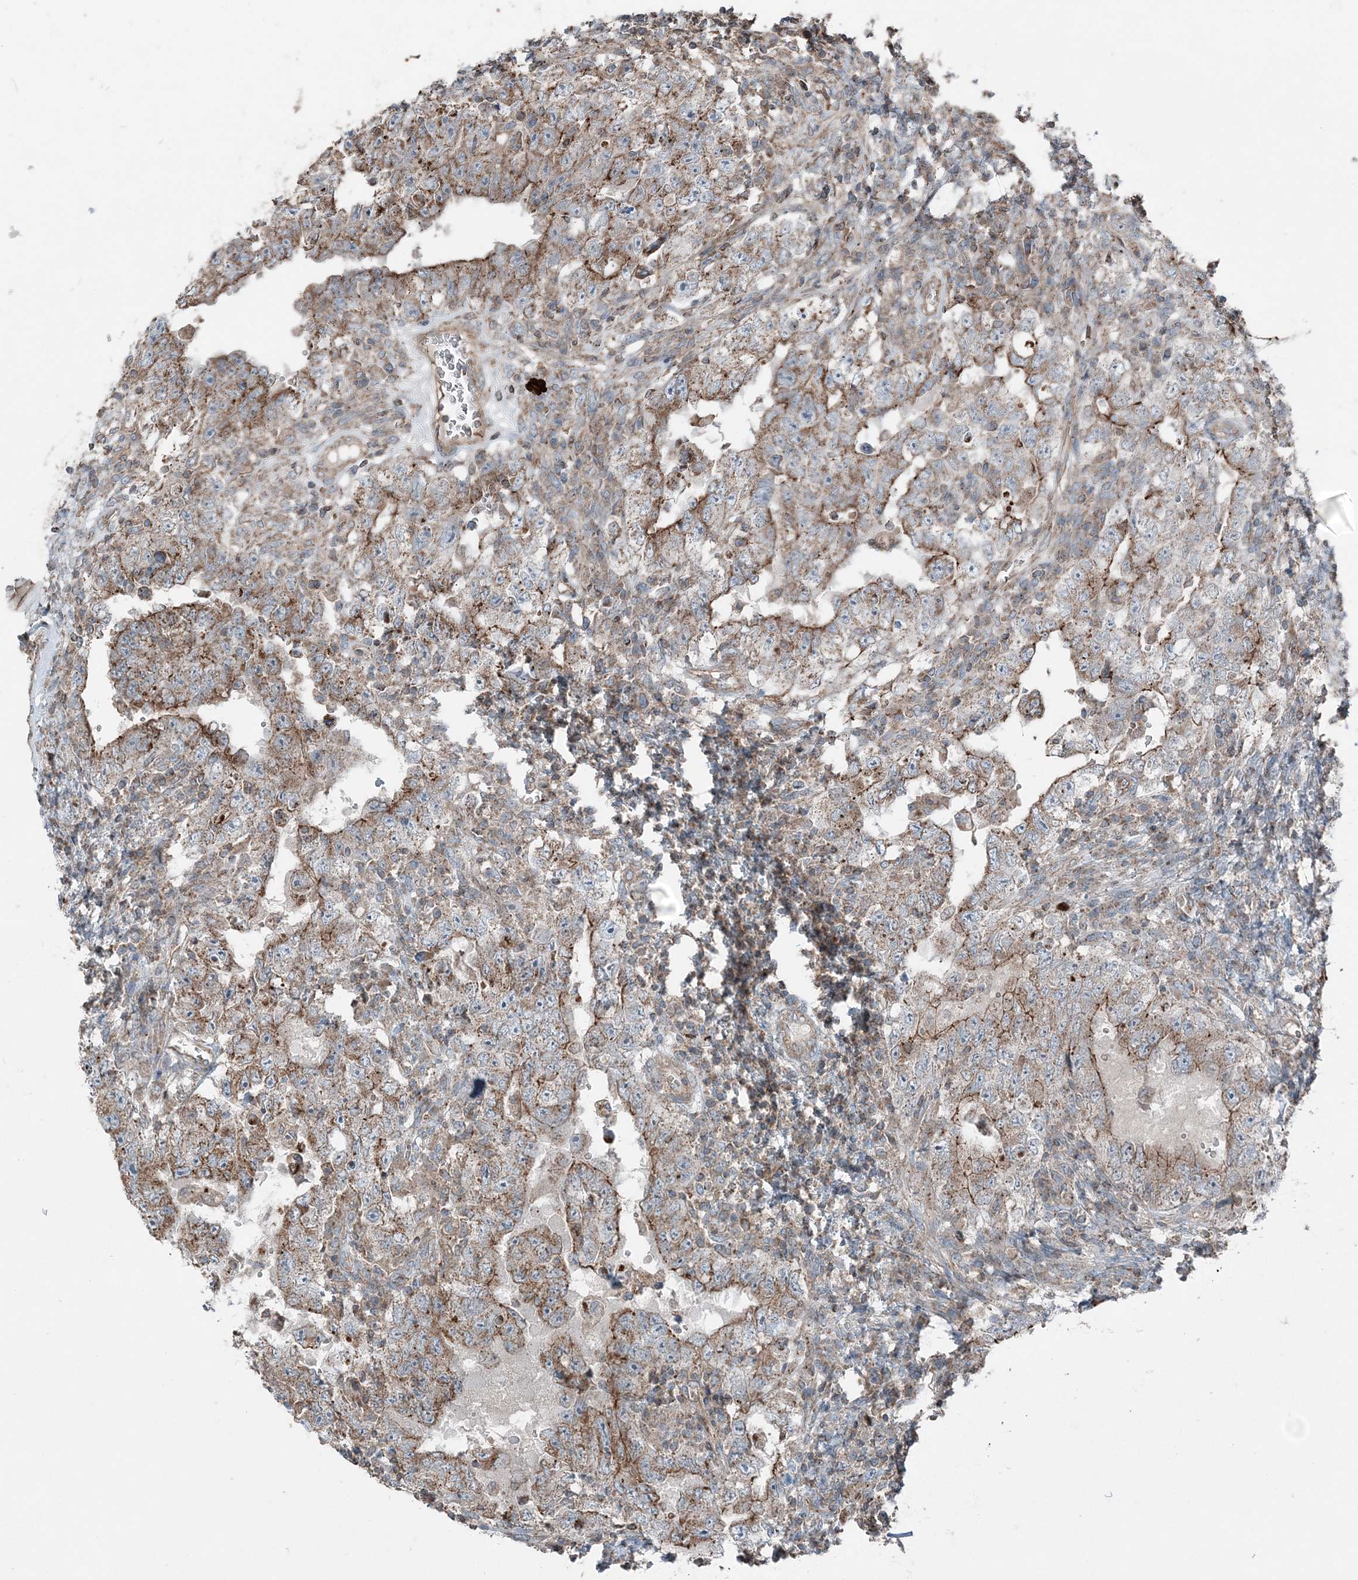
{"staining": {"intensity": "moderate", "quantity": ">75%", "location": "cytoplasmic/membranous"}, "tissue": "testis cancer", "cell_type": "Tumor cells", "image_type": "cancer", "snomed": [{"axis": "morphology", "description": "Carcinoma, Embryonal, NOS"}, {"axis": "topography", "description": "Testis"}], "caption": "This is an image of immunohistochemistry staining of embryonal carcinoma (testis), which shows moderate expression in the cytoplasmic/membranous of tumor cells.", "gene": "KY", "patient": {"sex": "male", "age": 26}}